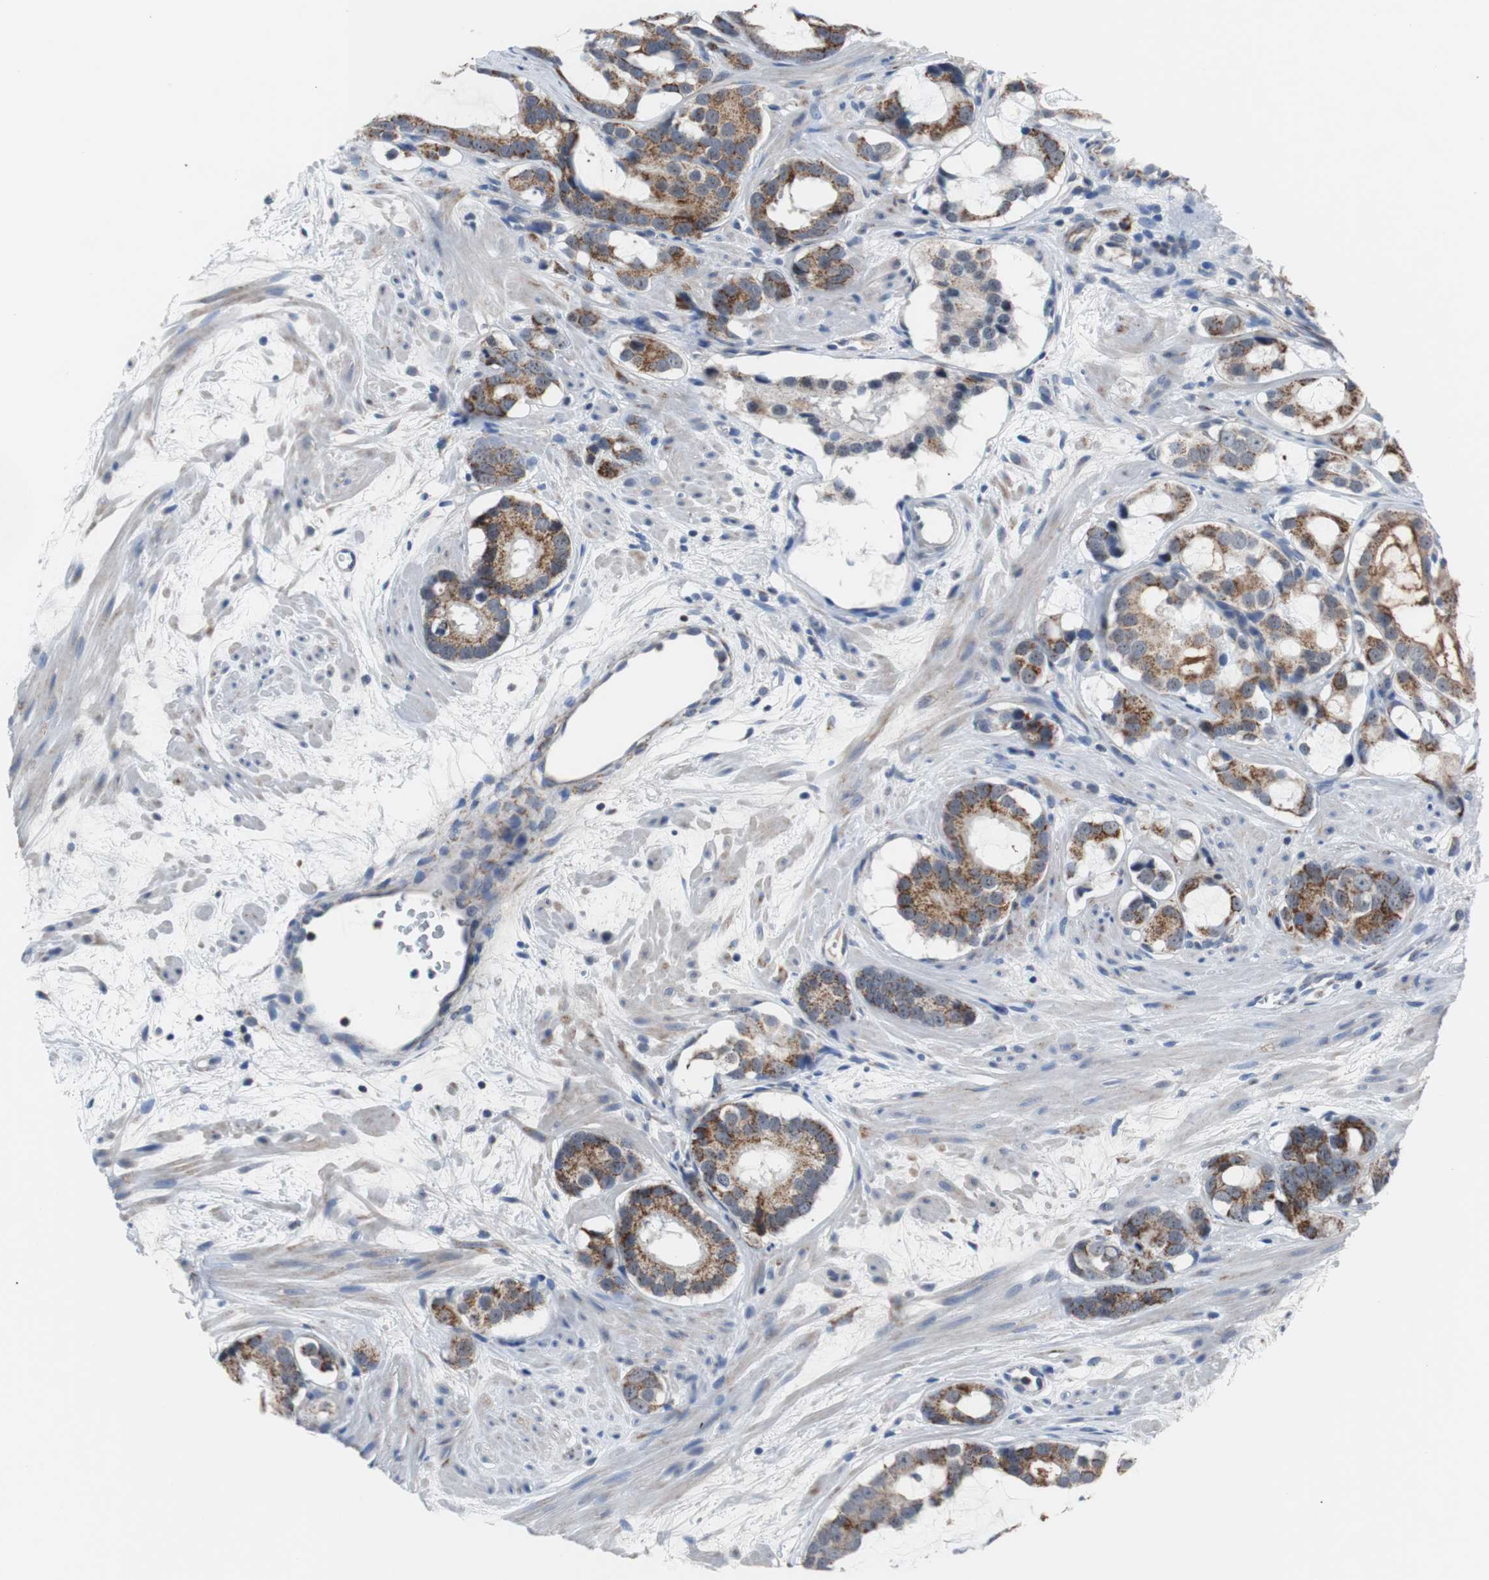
{"staining": {"intensity": "strong", "quantity": ">75%", "location": "cytoplasmic/membranous"}, "tissue": "prostate cancer", "cell_type": "Tumor cells", "image_type": "cancer", "snomed": [{"axis": "morphology", "description": "Adenocarcinoma, Low grade"}, {"axis": "topography", "description": "Prostate"}], "caption": "Tumor cells exhibit high levels of strong cytoplasmic/membranous expression in about >75% of cells in prostate cancer (low-grade adenocarcinoma).", "gene": "PITRM1", "patient": {"sex": "male", "age": 57}}